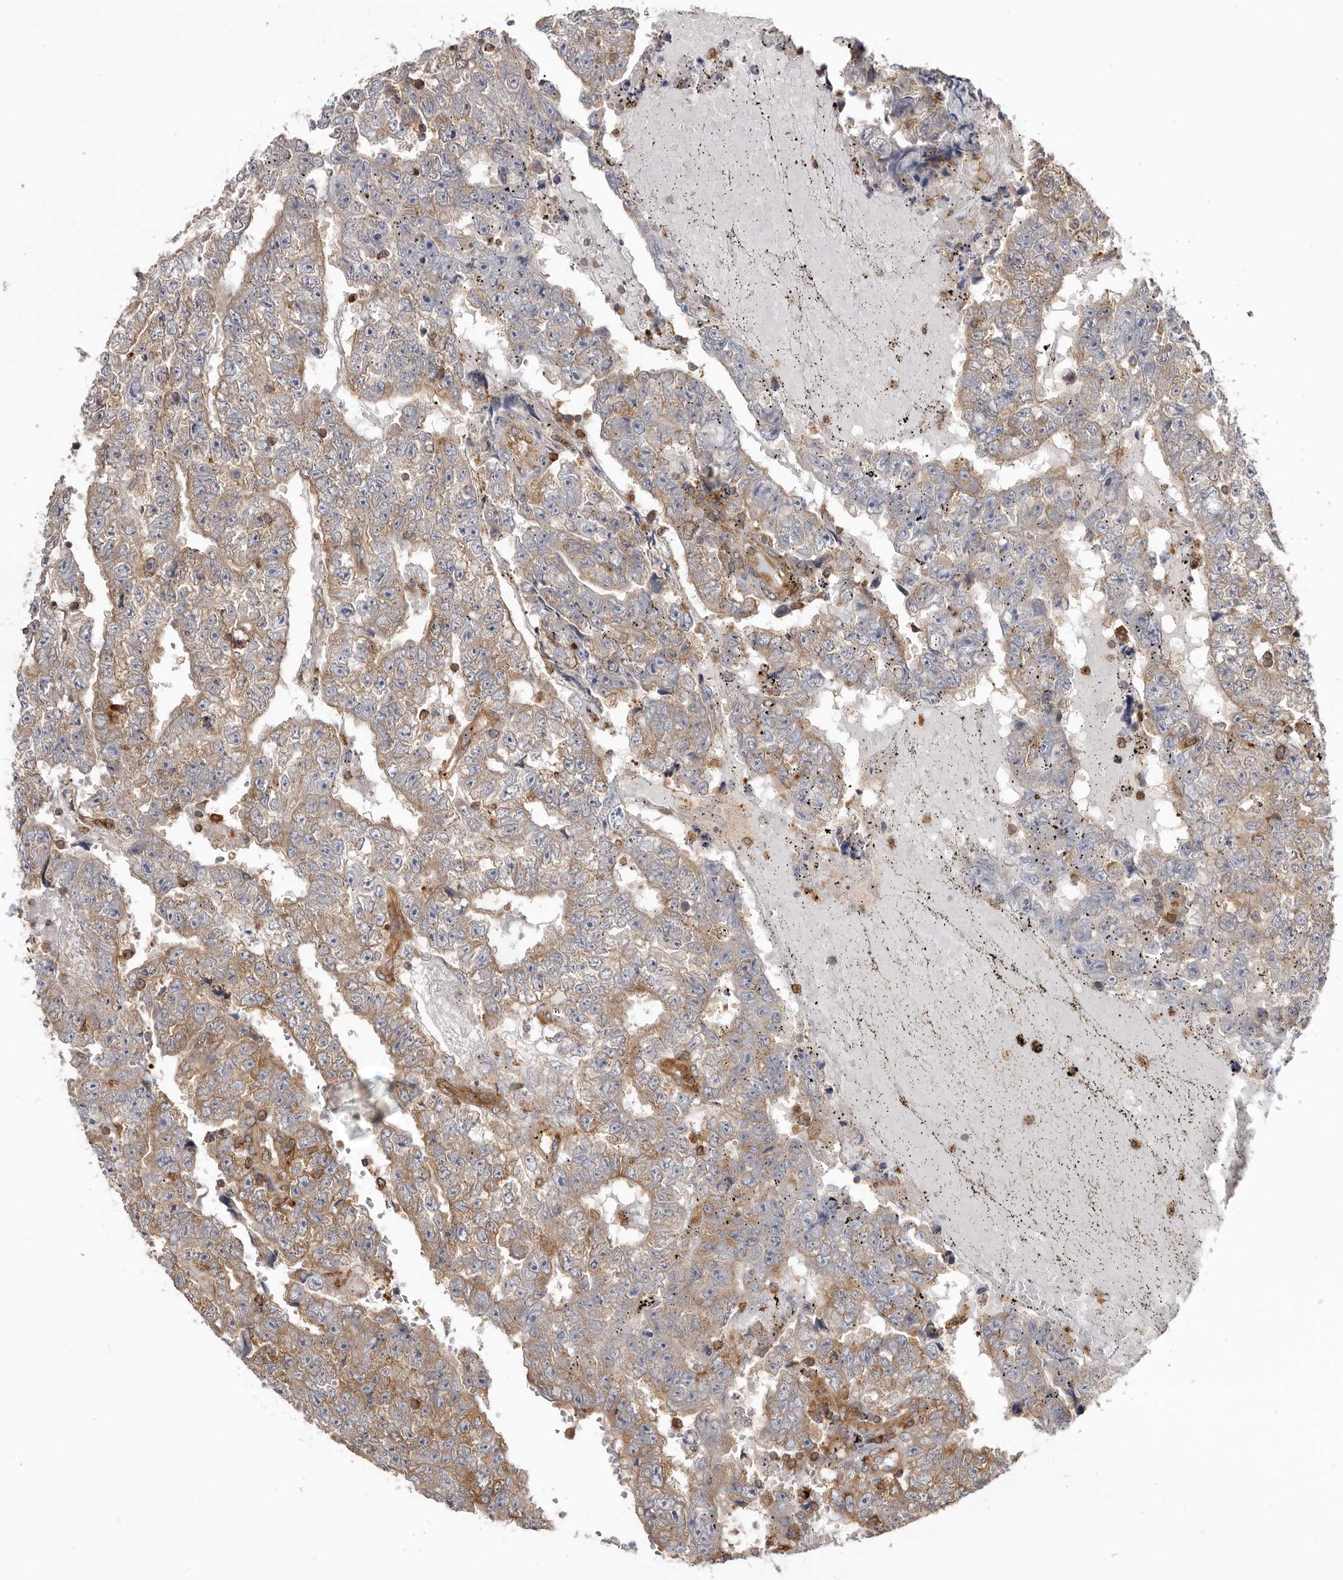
{"staining": {"intensity": "moderate", "quantity": "25%-75%", "location": "cytoplasmic/membranous"}, "tissue": "testis cancer", "cell_type": "Tumor cells", "image_type": "cancer", "snomed": [{"axis": "morphology", "description": "Carcinoma, Embryonal, NOS"}, {"axis": "topography", "description": "Testis"}], "caption": "Immunohistochemistry (IHC) photomicrograph of human embryonal carcinoma (testis) stained for a protein (brown), which displays medium levels of moderate cytoplasmic/membranous expression in approximately 25%-75% of tumor cells.", "gene": "CBL", "patient": {"sex": "male", "age": 25}}